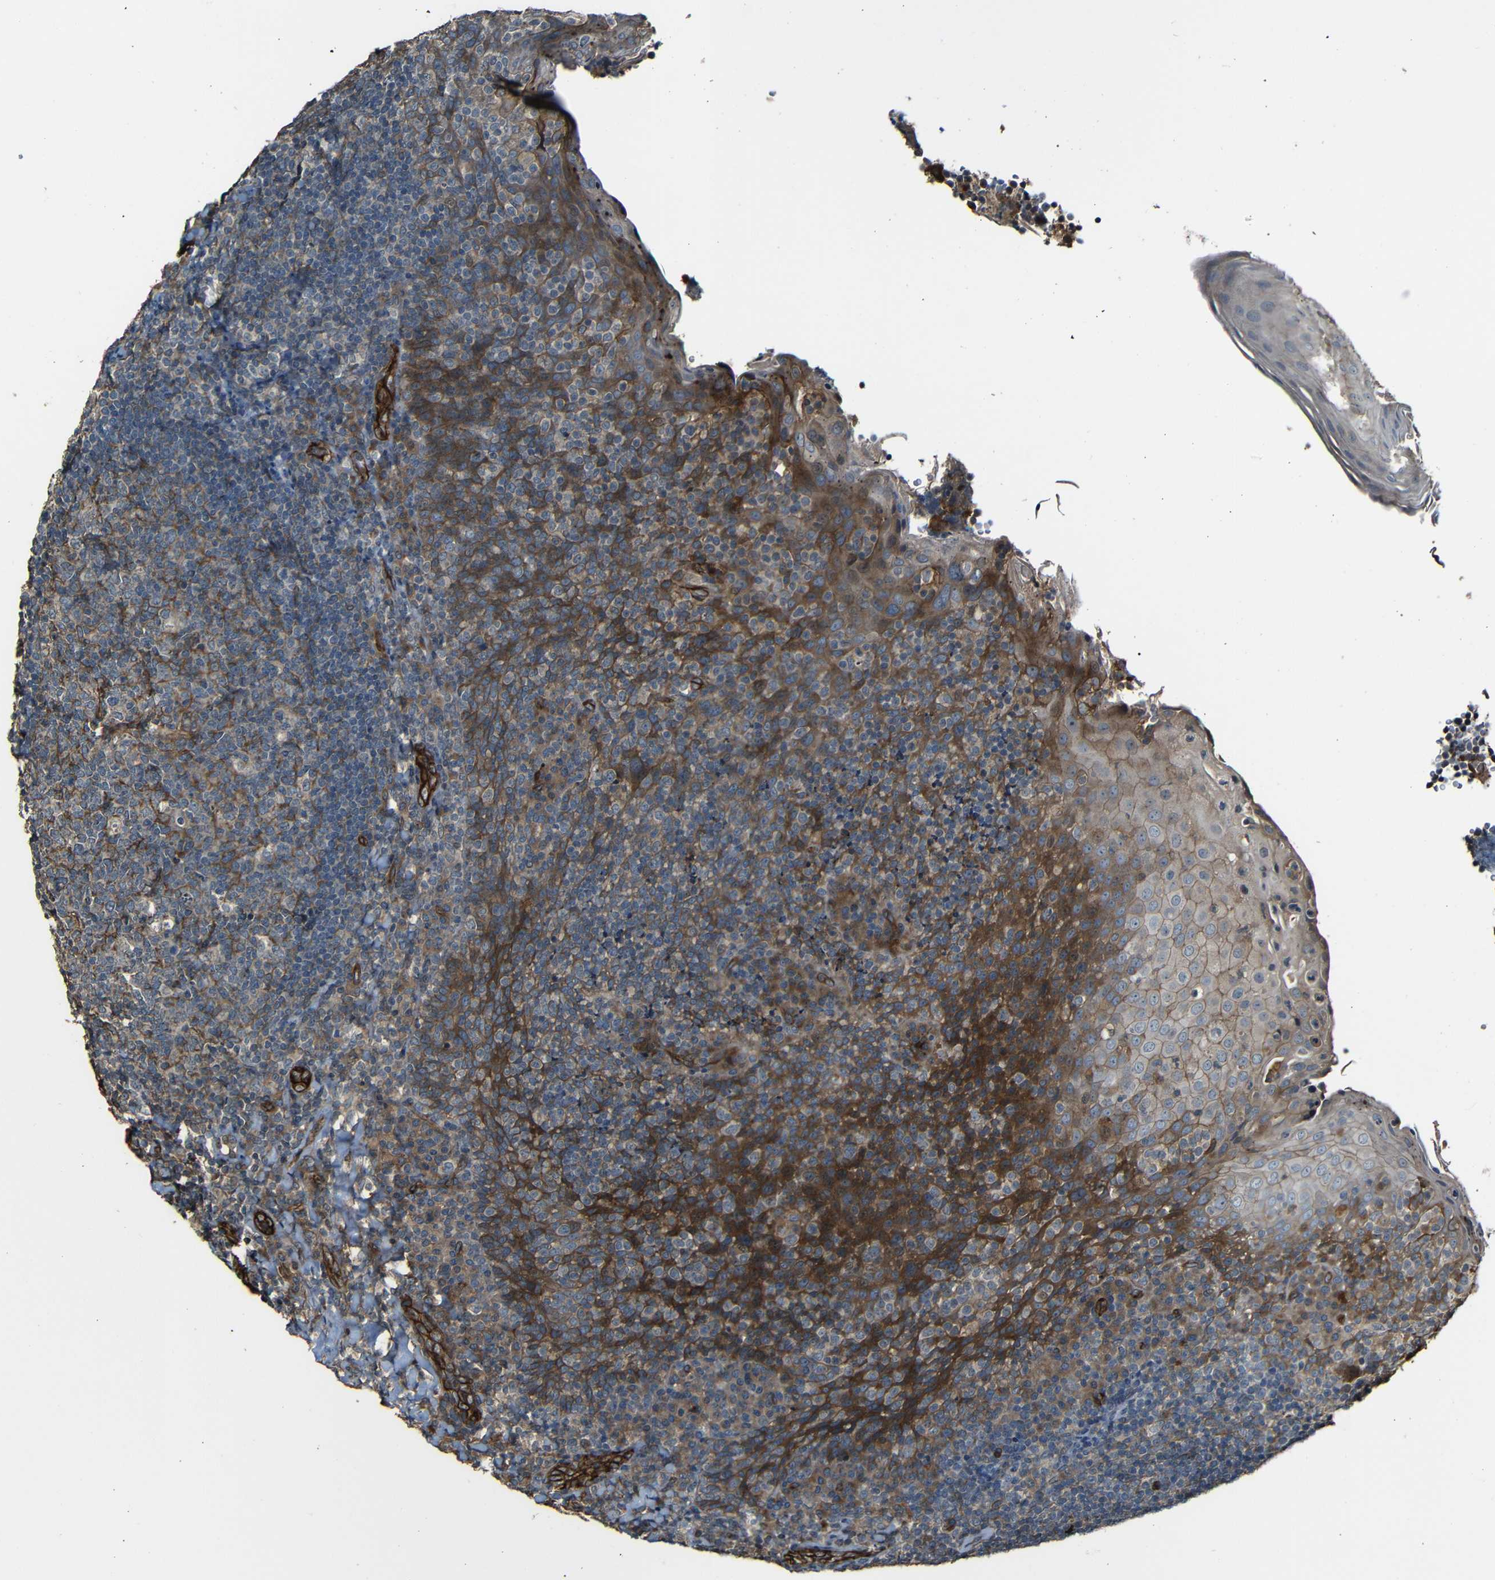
{"staining": {"intensity": "strong", "quantity": "25%-75%", "location": "cytoplasmic/membranous"}, "tissue": "tonsil", "cell_type": "Germinal center cells", "image_type": "normal", "snomed": [{"axis": "morphology", "description": "Normal tissue, NOS"}, {"axis": "topography", "description": "Tonsil"}], "caption": "Immunohistochemical staining of normal human tonsil reveals high levels of strong cytoplasmic/membranous positivity in about 25%-75% of germinal center cells.", "gene": "RELL1", "patient": {"sex": "male", "age": 17}}